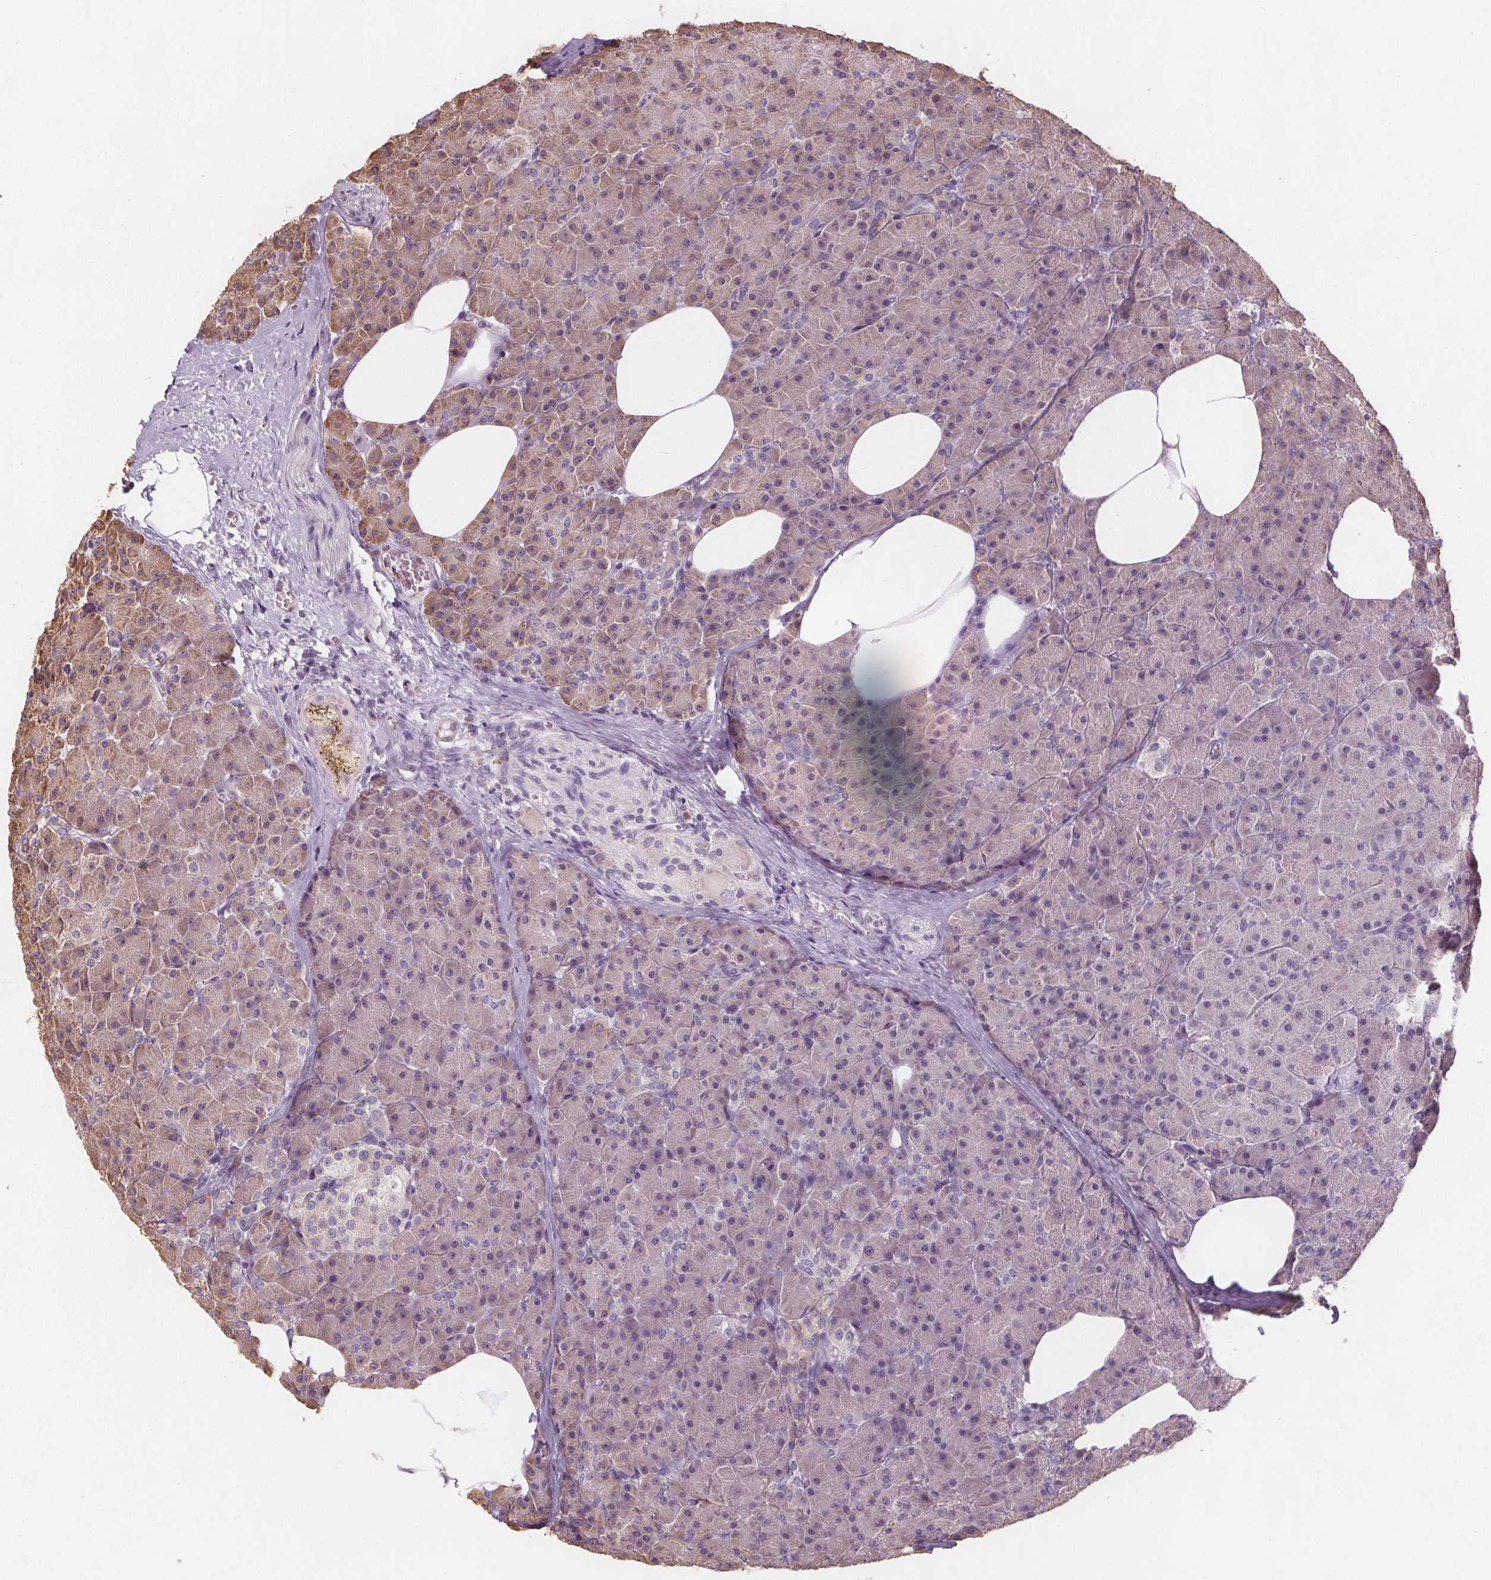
{"staining": {"intensity": "strong", "quantity": "<25%", "location": "cytoplasmic/membranous"}, "tissue": "pancreas", "cell_type": "Exocrine glandular cells", "image_type": "normal", "snomed": [{"axis": "morphology", "description": "Normal tissue, NOS"}, {"axis": "topography", "description": "Pancreas"}], "caption": "Pancreas stained with DAB (3,3'-diaminobenzidine) immunohistochemistry reveals medium levels of strong cytoplasmic/membranous positivity in about <25% of exocrine glandular cells. (Brightfield microscopy of DAB IHC at high magnification).", "gene": "TMEM80", "patient": {"sex": "female", "age": 45}}